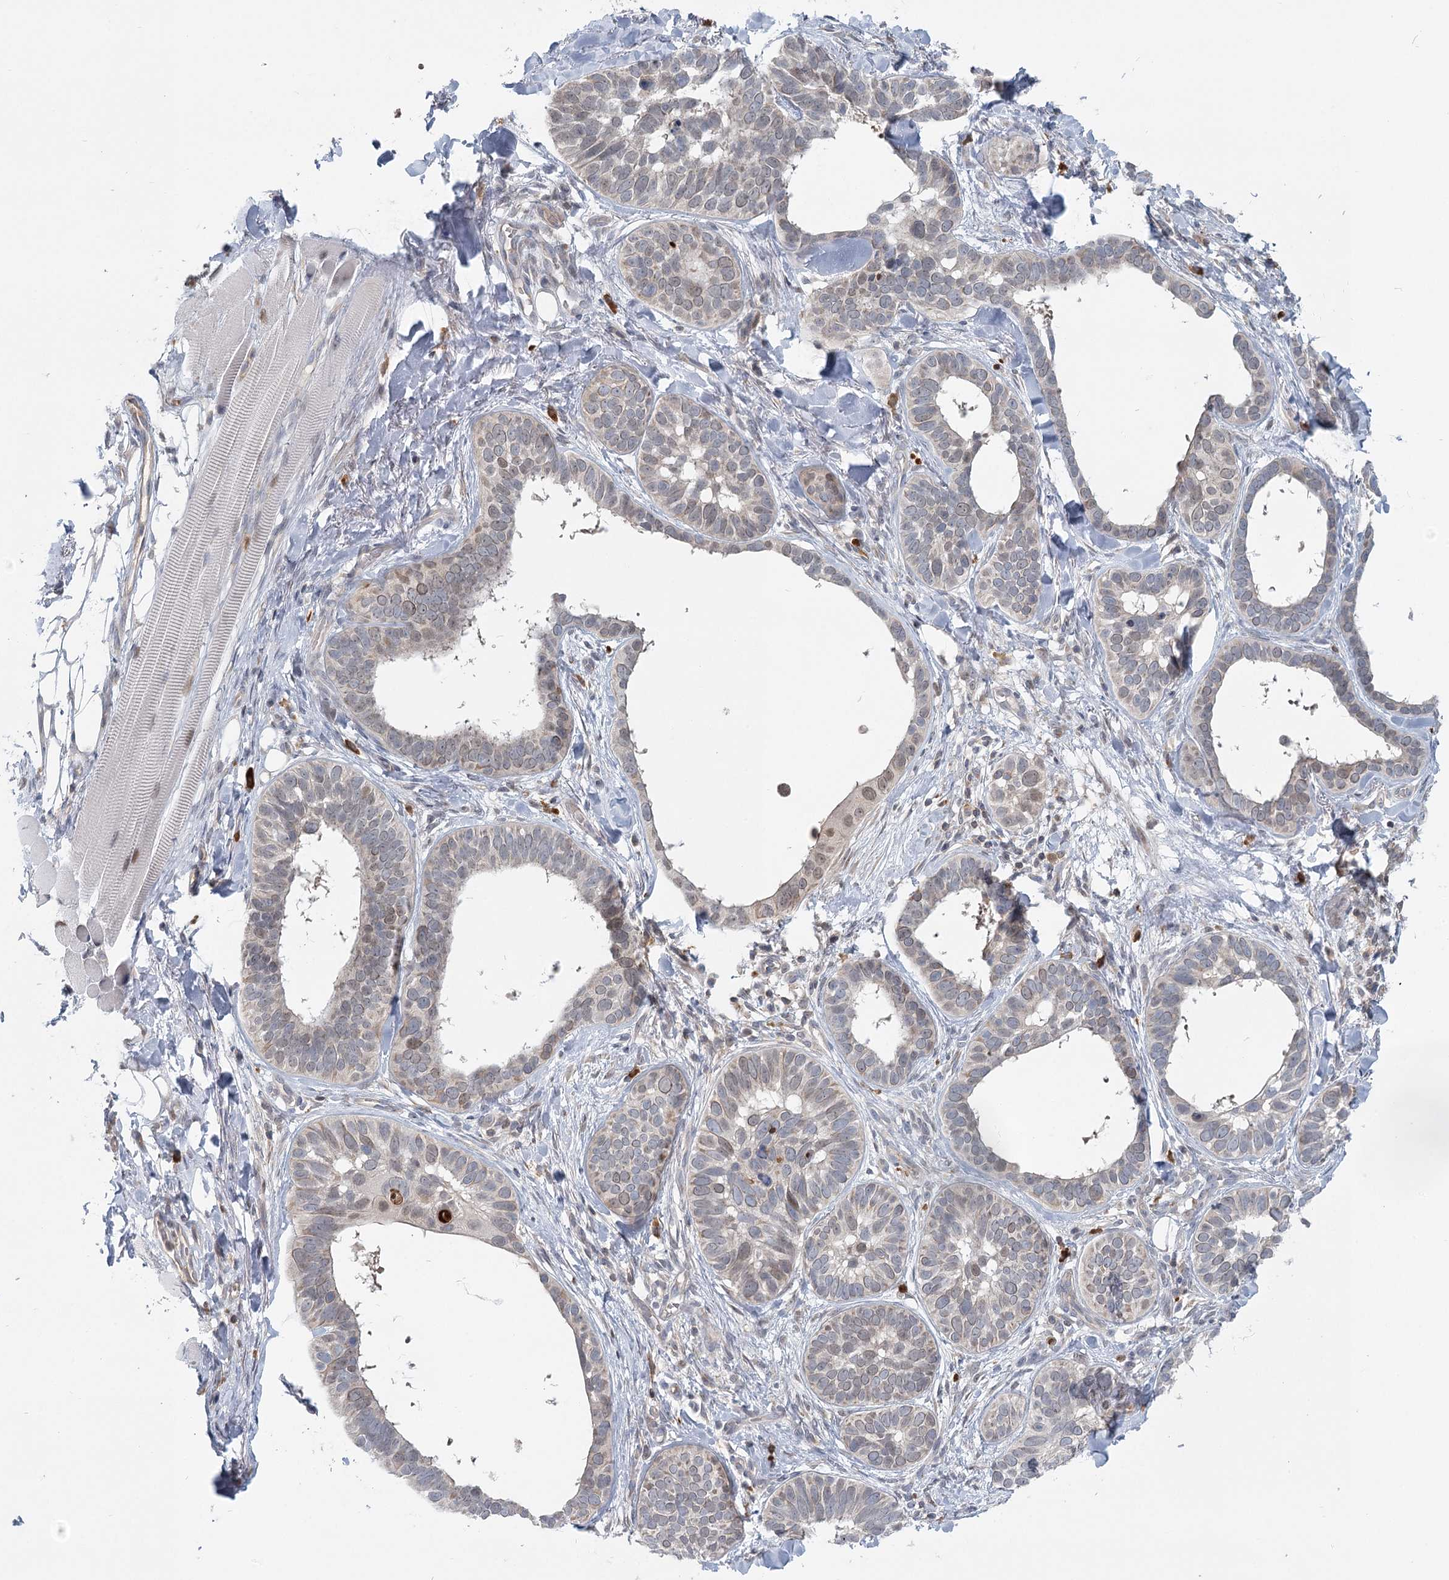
{"staining": {"intensity": "weak", "quantity": "25%-75%", "location": "cytoplasmic/membranous,nuclear"}, "tissue": "skin cancer", "cell_type": "Tumor cells", "image_type": "cancer", "snomed": [{"axis": "morphology", "description": "Basal cell carcinoma"}, {"axis": "topography", "description": "Skin"}], "caption": "This is an image of immunohistochemistry (IHC) staining of skin basal cell carcinoma, which shows weak positivity in the cytoplasmic/membranous and nuclear of tumor cells.", "gene": "USP11", "patient": {"sex": "male", "age": 62}}